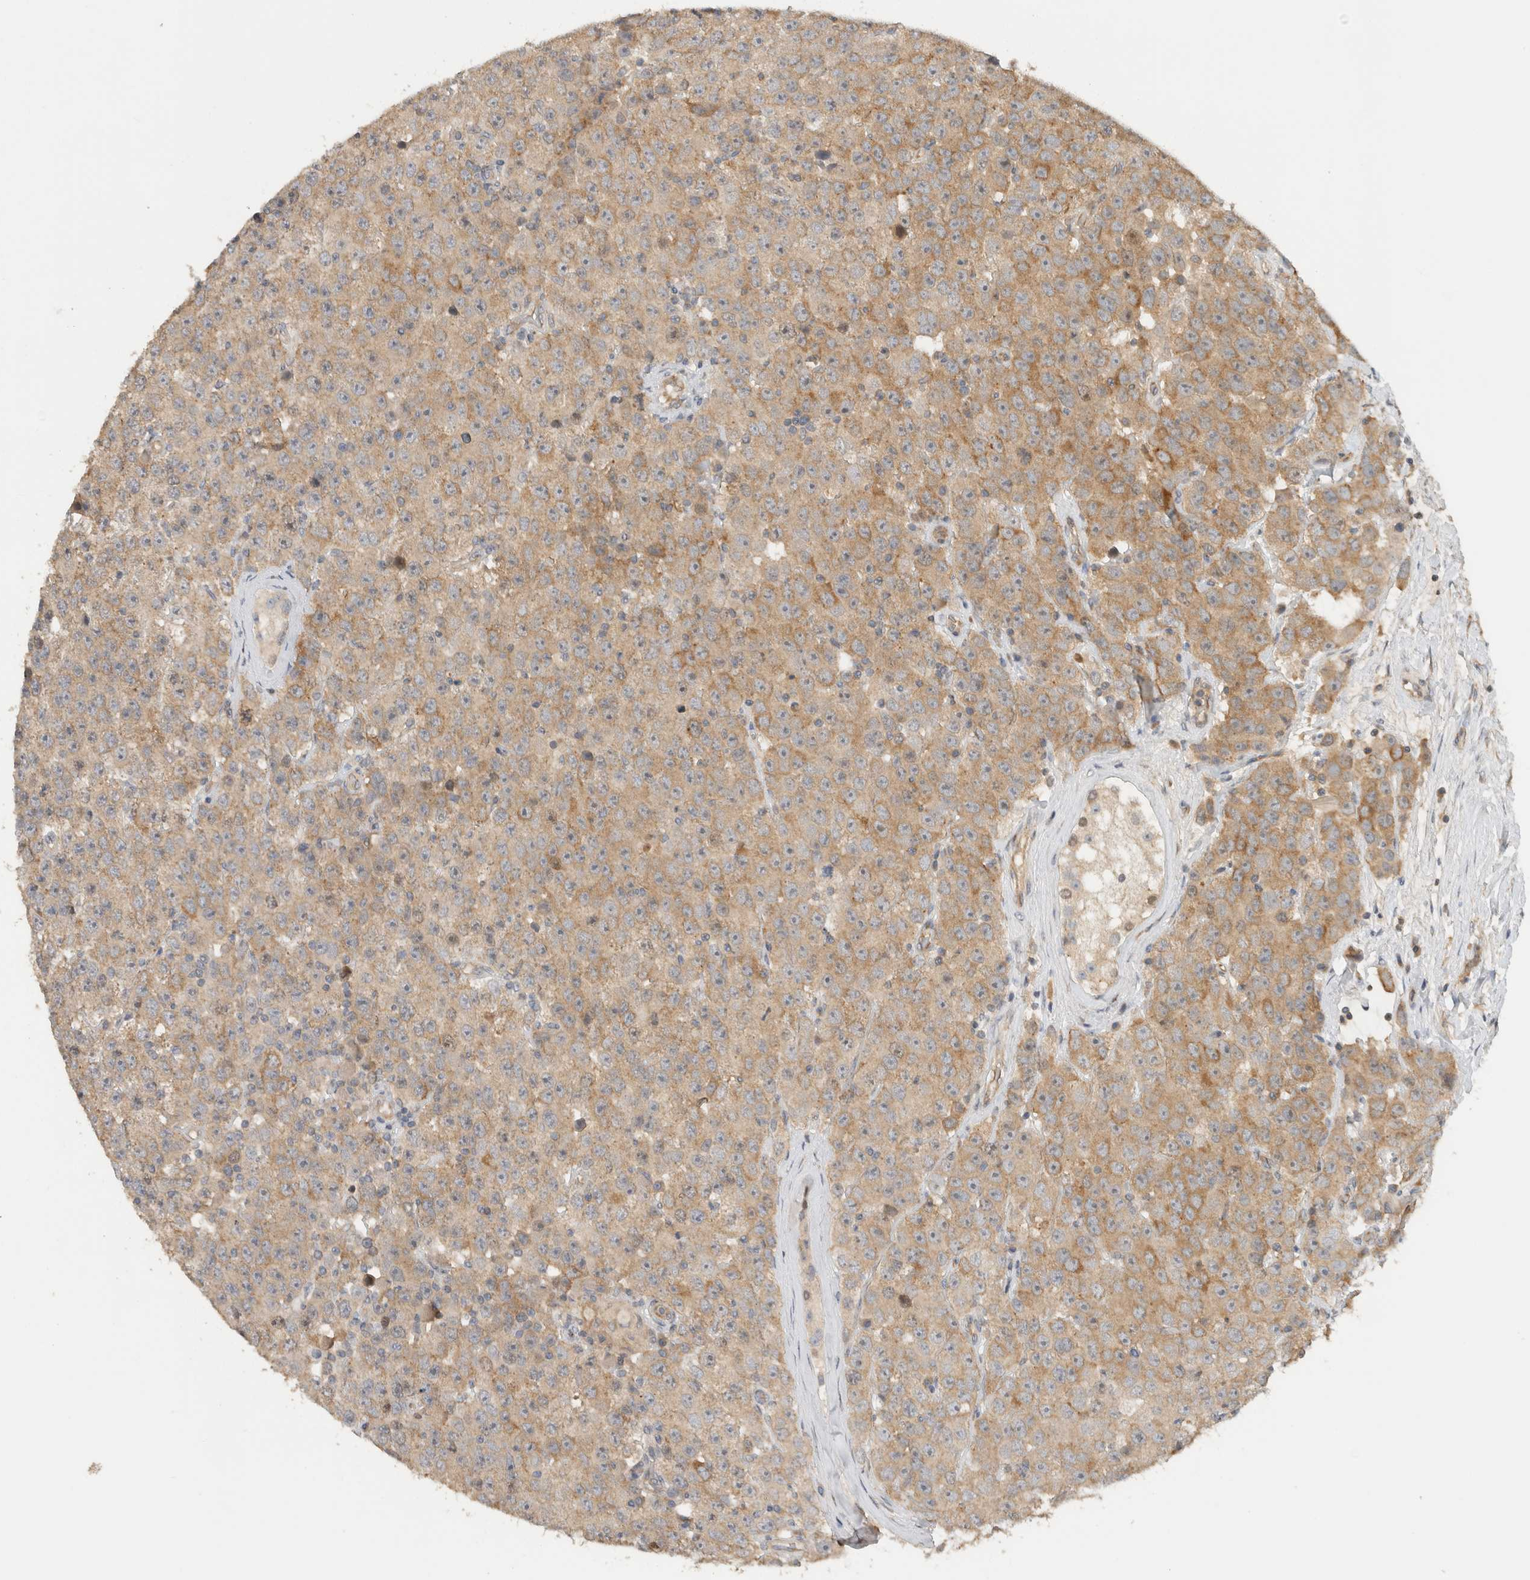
{"staining": {"intensity": "moderate", "quantity": ">75%", "location": "cytoplasmic/membranous"}, "tissue": "testis cancer", "cell_type": "Tumor cells", "image_type": "cancer", "snomed": [{"axis": "morphology", "description": "Seminoma, NOS"}, {"axis": "morphology", "description": "Carcinoma, Embryonal, NOS"}, {"axis": "topography", "description": "Testis"}], "caption": "Approximately >75% of tumor cells in testis cancer demonstrate moderate cytoplasmic/membranous protein staining as visualized by brown immunohistochemical staining.", "gene": "PUM1", "patient": {"sex": "male", "age": 28}}